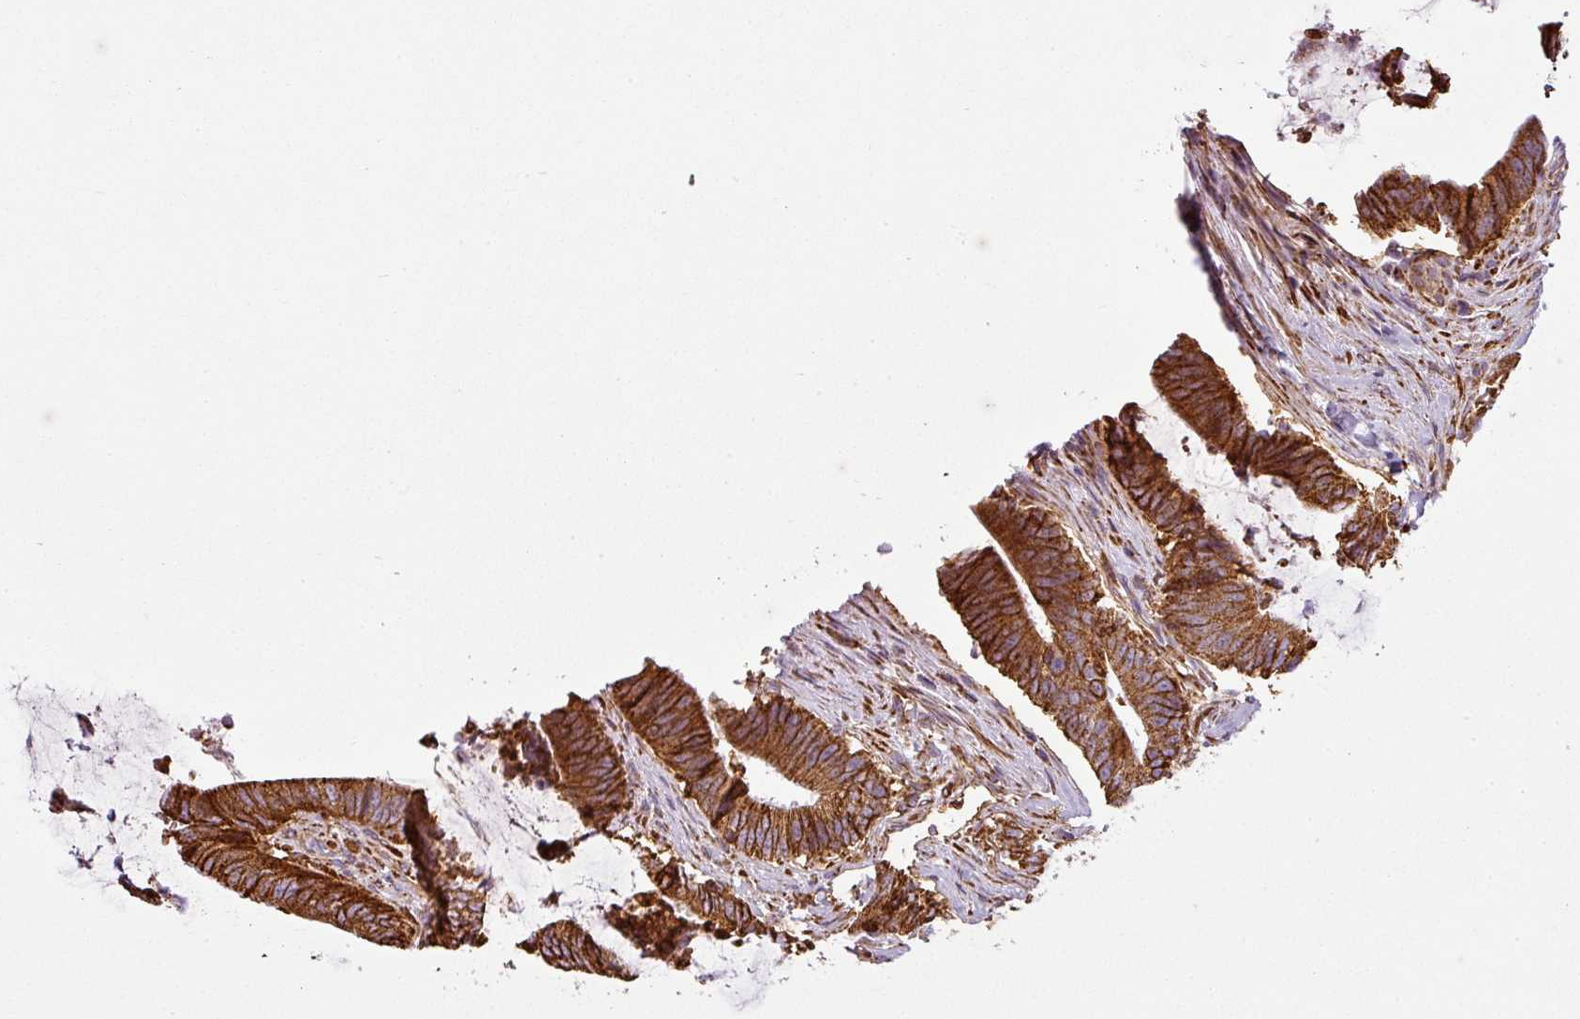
{"staining": {"intensity": "strong", "quantity": ">75%", "location": "cytoplasmic/membranous"}, "tissue": "colorectal cancer", "cell_type": "Tumor cells", "image_type": "cancer", "snomed": [{"axis": "morphology", "description": "Adenocarcinoma, NOS"}, {"axis": "topography", "description": "Colon"}], "caption": "A brown stain shows strong cytoplasmic/membranous staining of a protein in colorectal adenocarcinoma tumor cells. (Brightfield microscopy of DAB IHC at high magnification).", "gene": "ANKRD18A", "patient": {"sex": "female", "age": 43}}